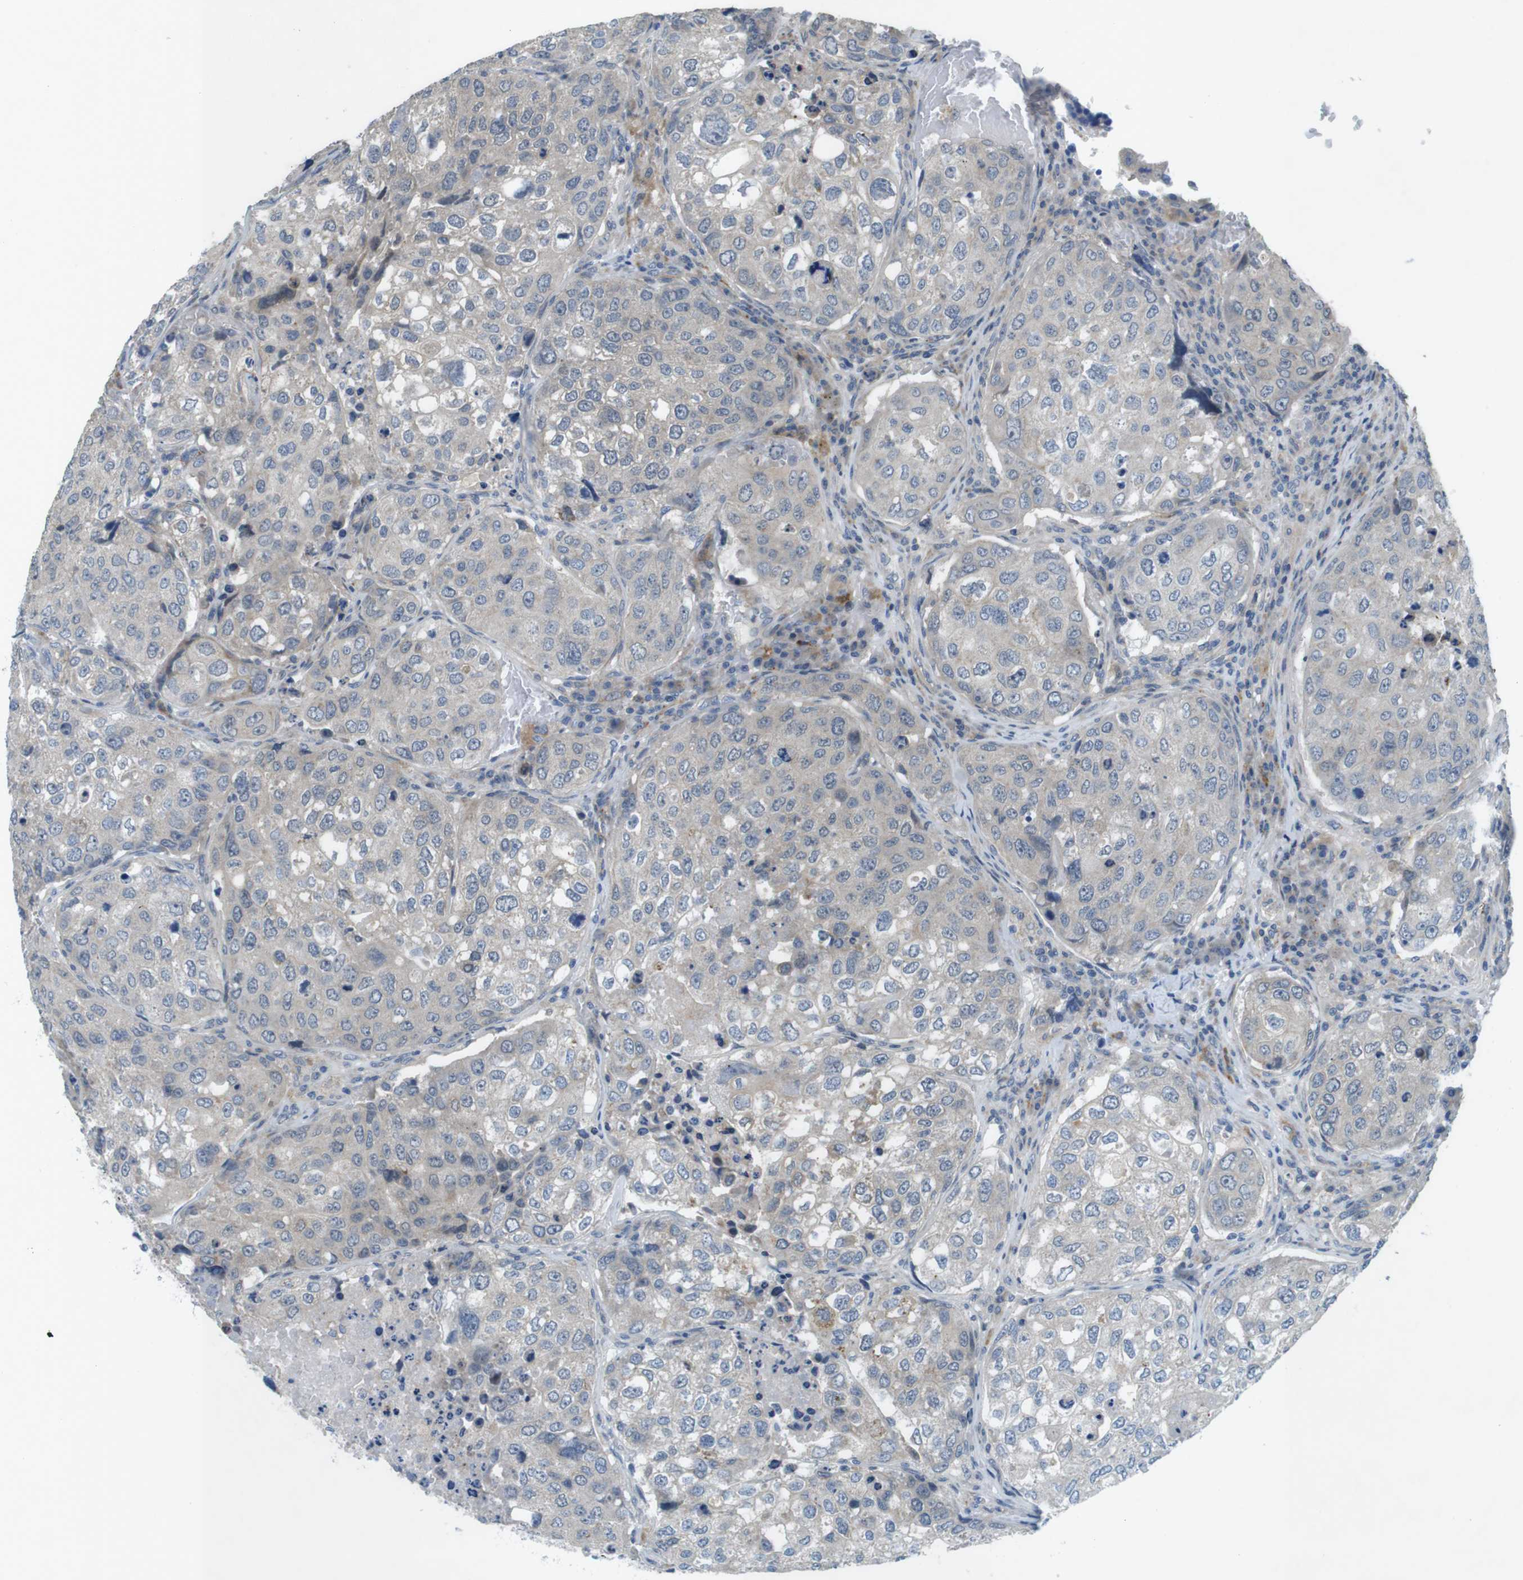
{"staining": {"intensity": "negative", "quantity": "none", "location": "none"}, "tissue": "urothelial cancer", "cell_type": "Tumor cells", "image_type": "cancer", "snomed": [{"axis": "morphology", "description": "Urothelial carcinoma, High grade"}, {"axis": "topography", "description": "Lymph node"}, {"axis": "topography", "description": "Urinary bladder"}], "caption": "DAB immunohistochemical staining of urothelial cancer exhibits no significant positivity in tumor cells.", "gene": "TYW1", "patient": {"sex": "male", "age": 51}}